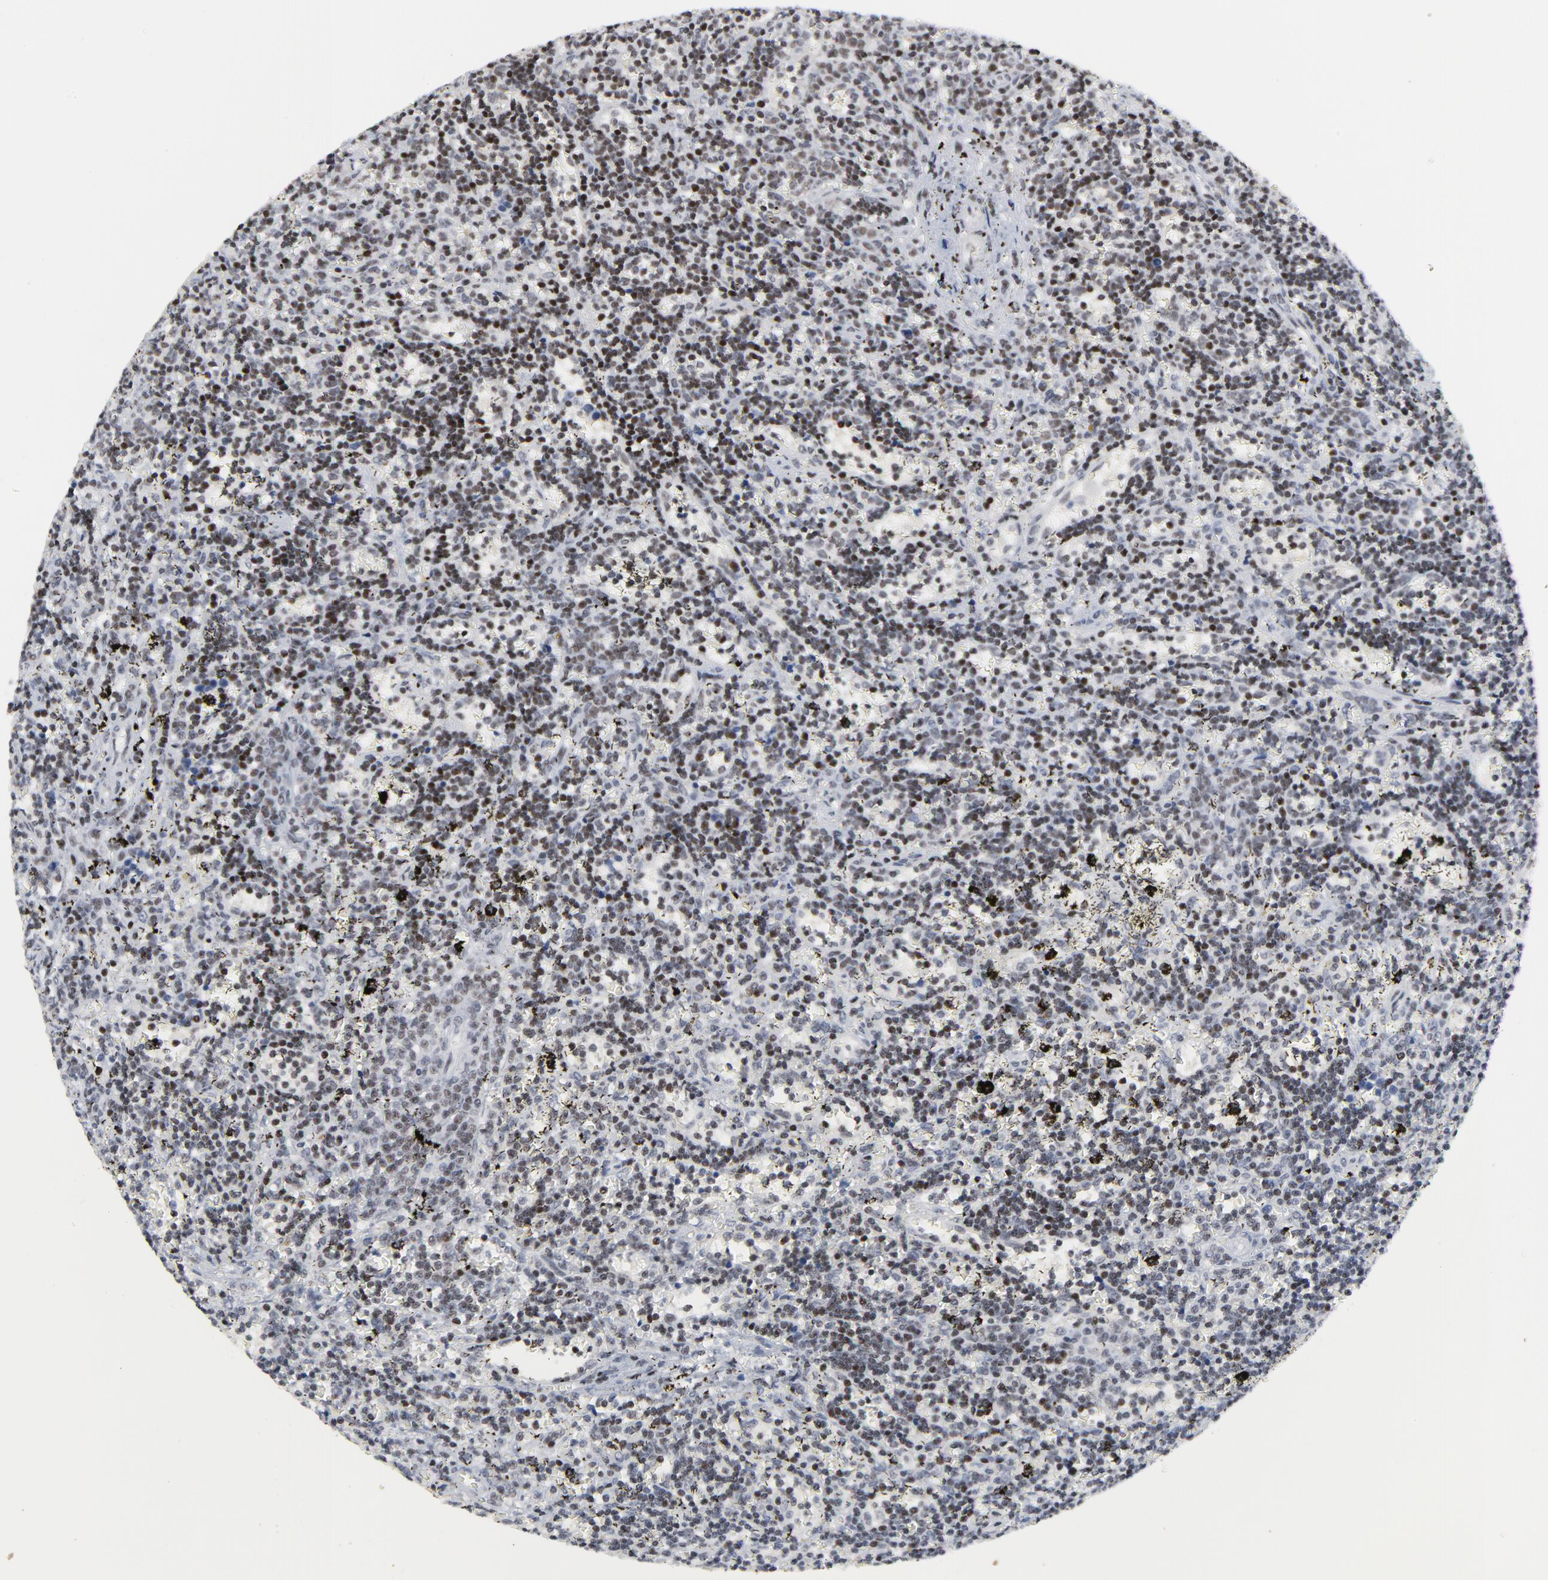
{"staining": {"intensity": "weak", "quantity": "25%-75%", "location": "nuclear"}, "tissue": "lymphoma", "cell_type": "Tumor cells", "image_type": "cancer", "snomed": [{"axis": "morphology", "description": "Malignant lymphoma, non-Hodgkin's type, Low grade"}, {"axis": "topography", "description": "Spleen"}], "caption": "Weak nuclear positivity is seen in approximately 25%-75% of tumor cells in low-grade malignant lymphoma, non-Hodgkin's type.", "gene": "GABPA", "patient": {"sex": "male", "age": 60}}